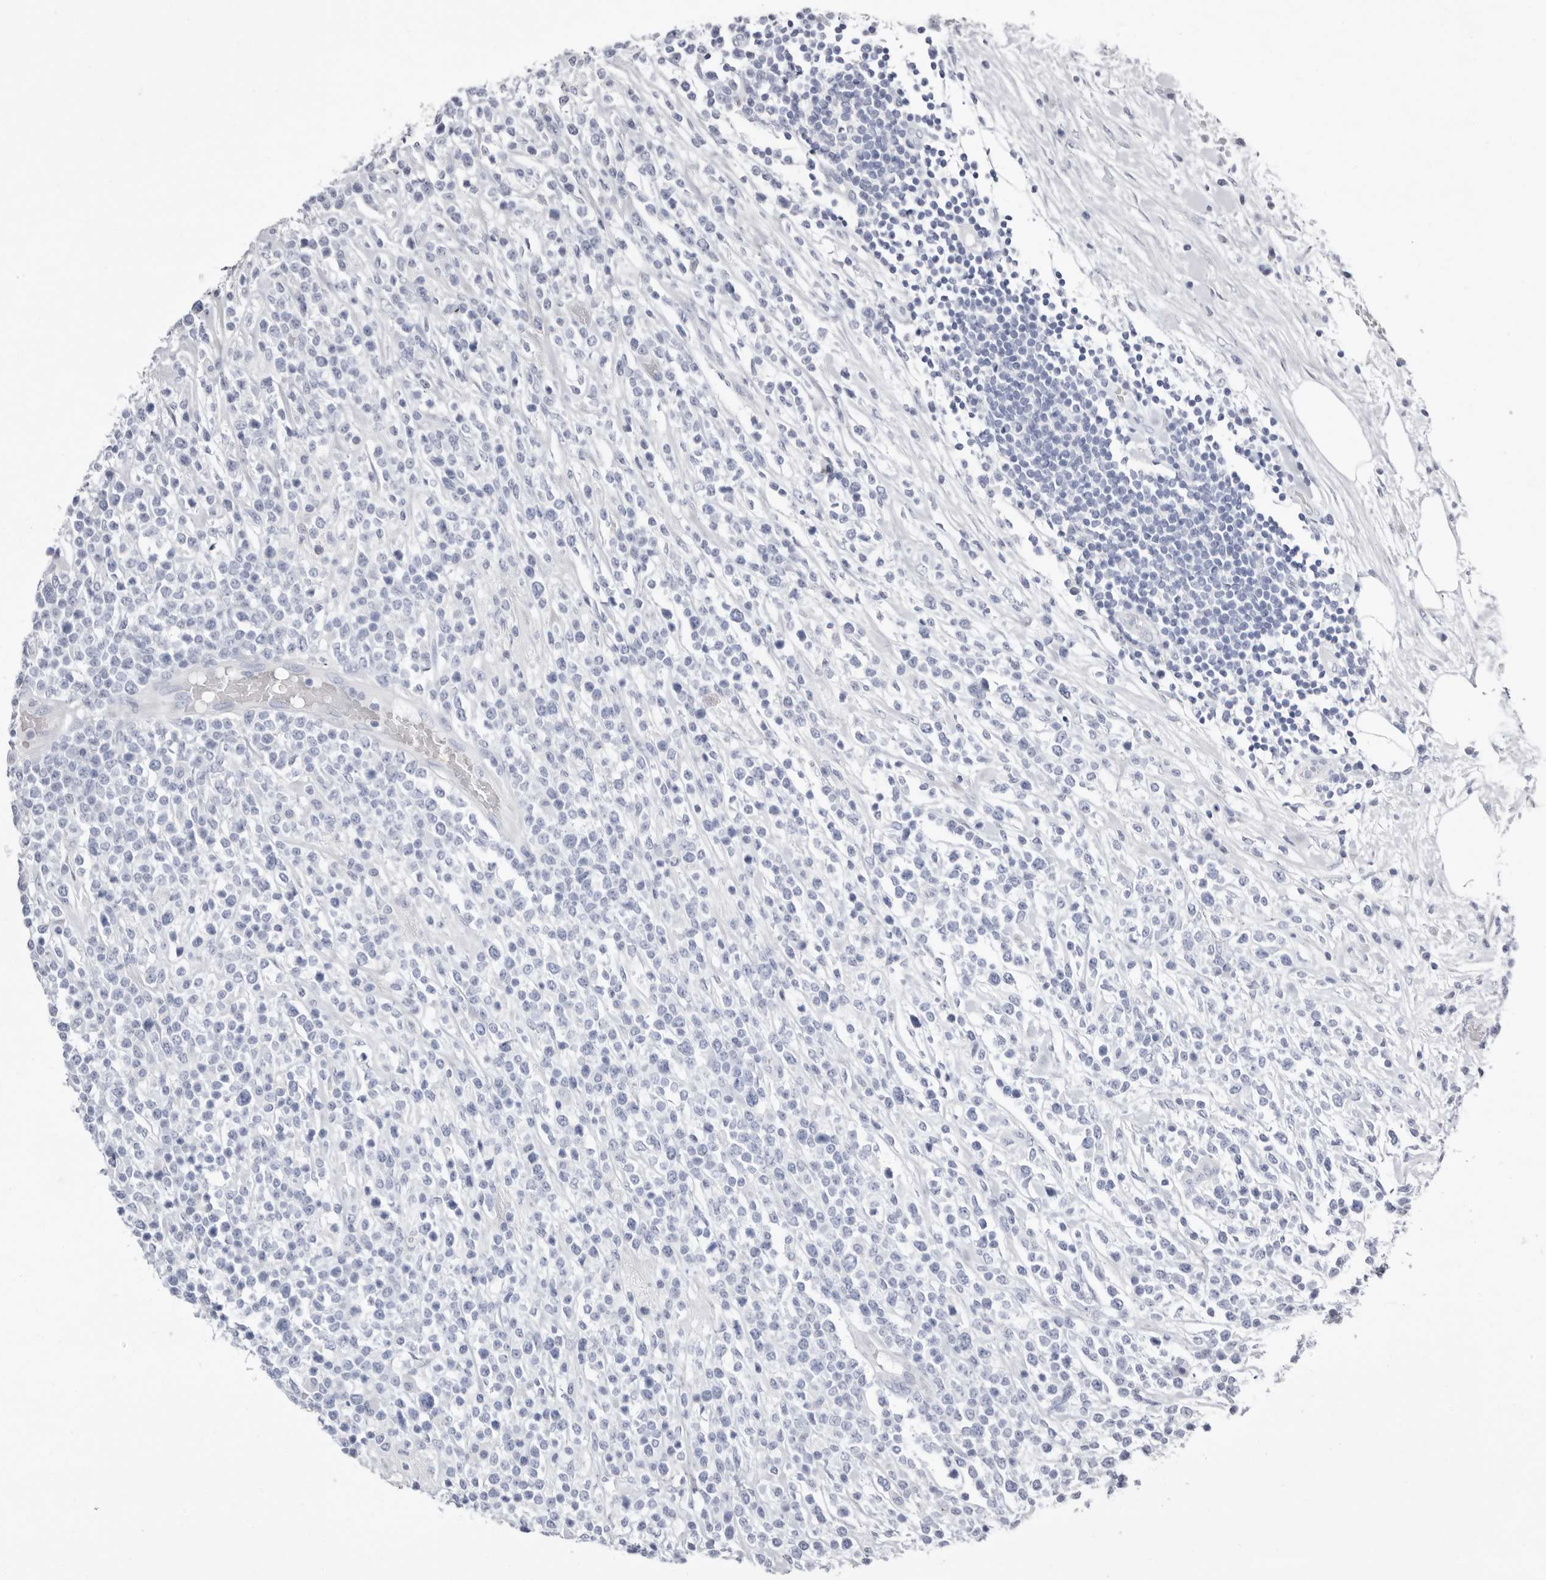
{"staining": {"intensity": "negative", "quantity": "none", "location": "none"}, "tissue": "lymphoma", "cell_type": "Tumor cells", "image_type": "cancer", "snomed": [{"axis": "morphology", "description": "Malignant lymphoma, non-Hodgkin's type, High grade"}, {"axis": "topography", "description": "Colon"}], "caption": "There is no significant positivity in tumor cells of lymphoma. The staining was performed using DAB to visualize the protein expression in brown, while the nuclei were stained in blue with hematoxylin (Magnification: 20x).", "gene": "LPO", "patient": {"sex": "female", "age": 53}}